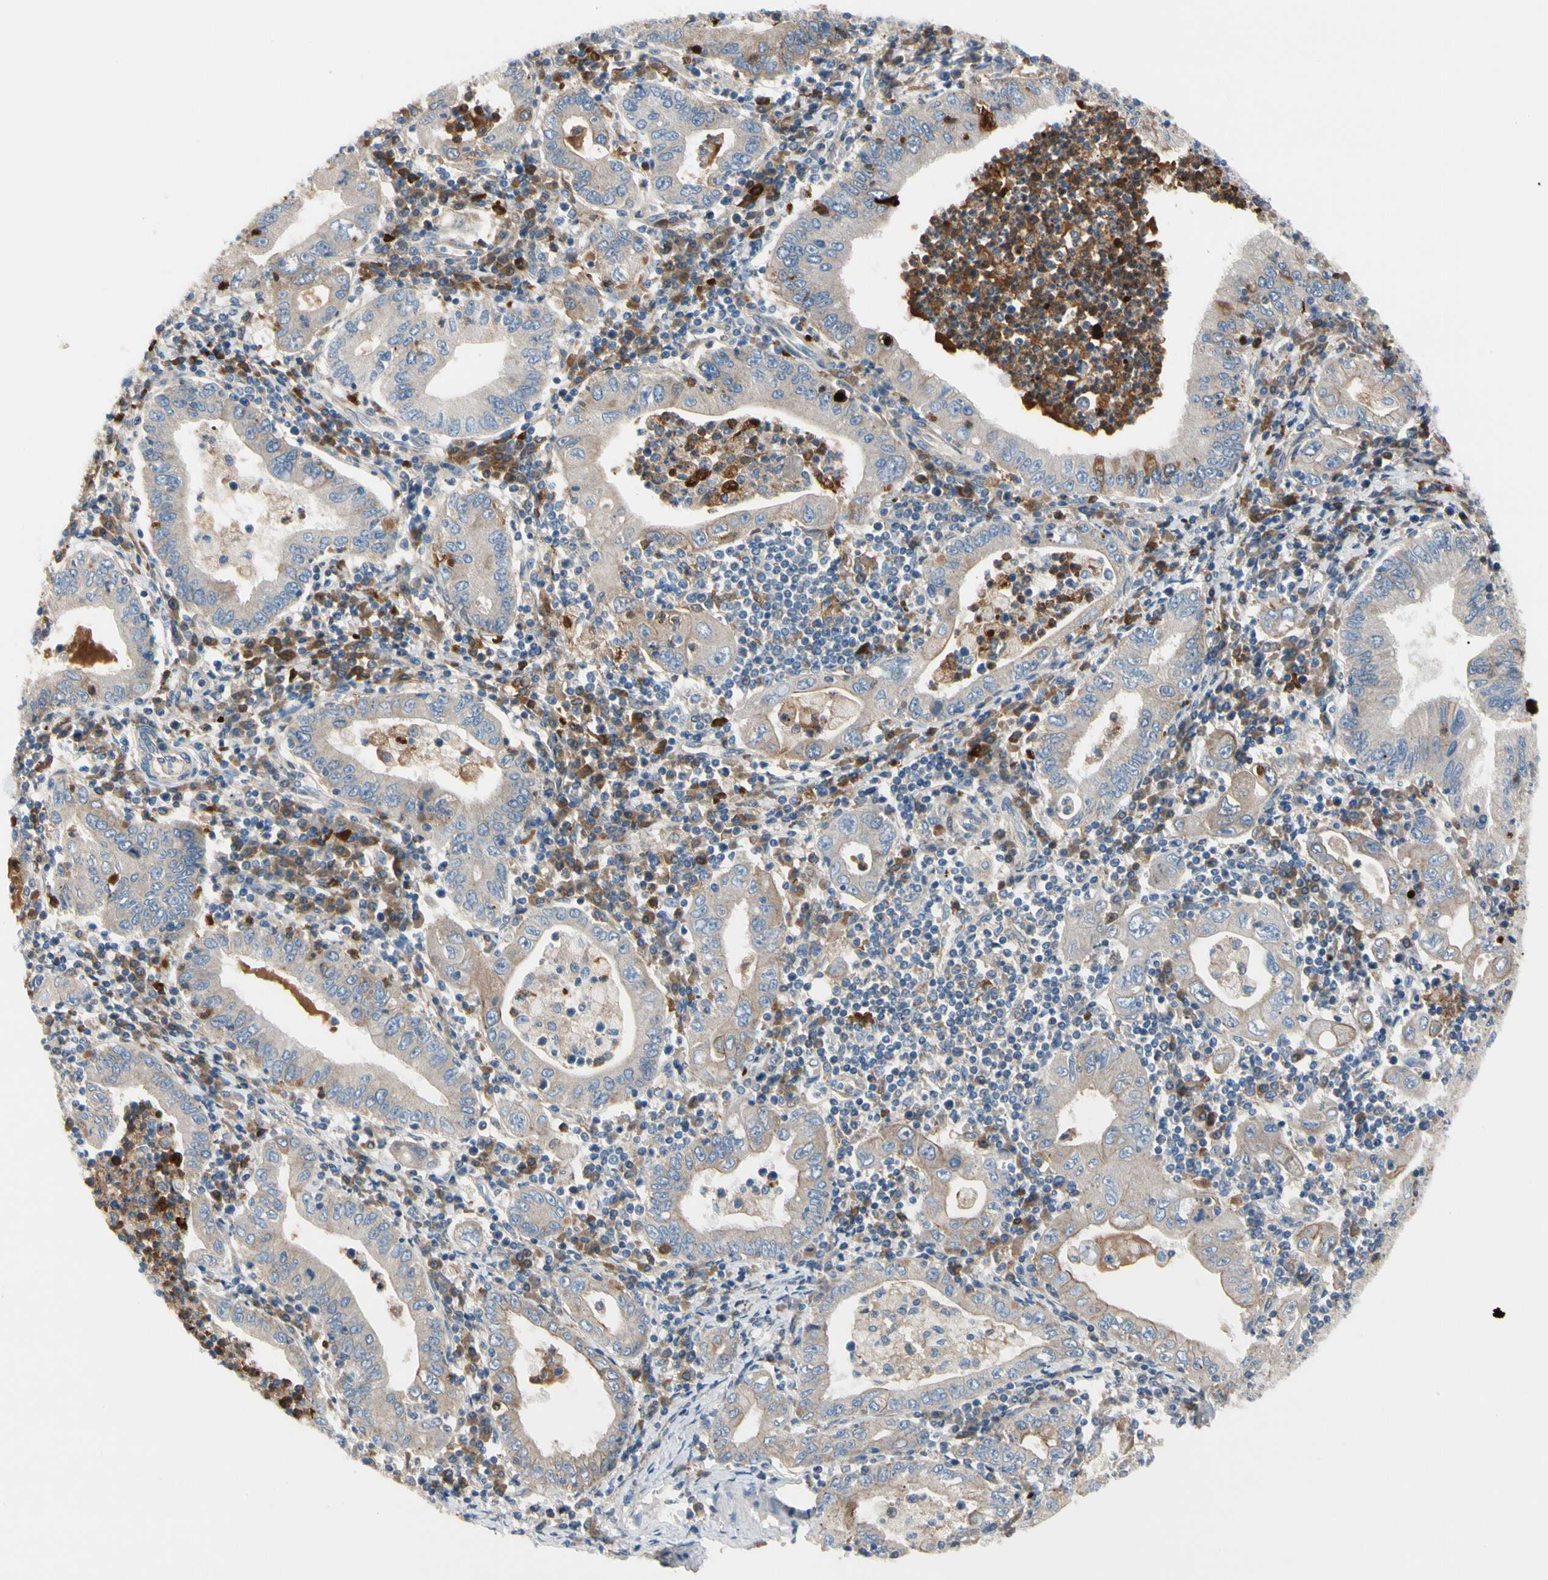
{"staining": {"intensity": "negative", "quantity": "none", "location": "none"}, "tissue": "stomach cancer", "cell_type": "Tumor cells", "image_type": "cancer", "snomed": [{"axis": "morphology", "description": "Normal tissue, NOS"}, {"axis": "morphology", "description": "Adenocarcinoma, NOS"}, {"axis": "topography", "description": "Esophagus"}, {"axis": "topography", "description": "Stomach, upper"}, {"axis": "topography", "description": "Peripheral nerve tissue"}], "caption": "This is an immunohistochemistry (IHC) histopathology image of stomach cancer. There is no positivity in tumor cells.", "gene": "HJURP", "patient": {"sex": "male", "age": 62}}